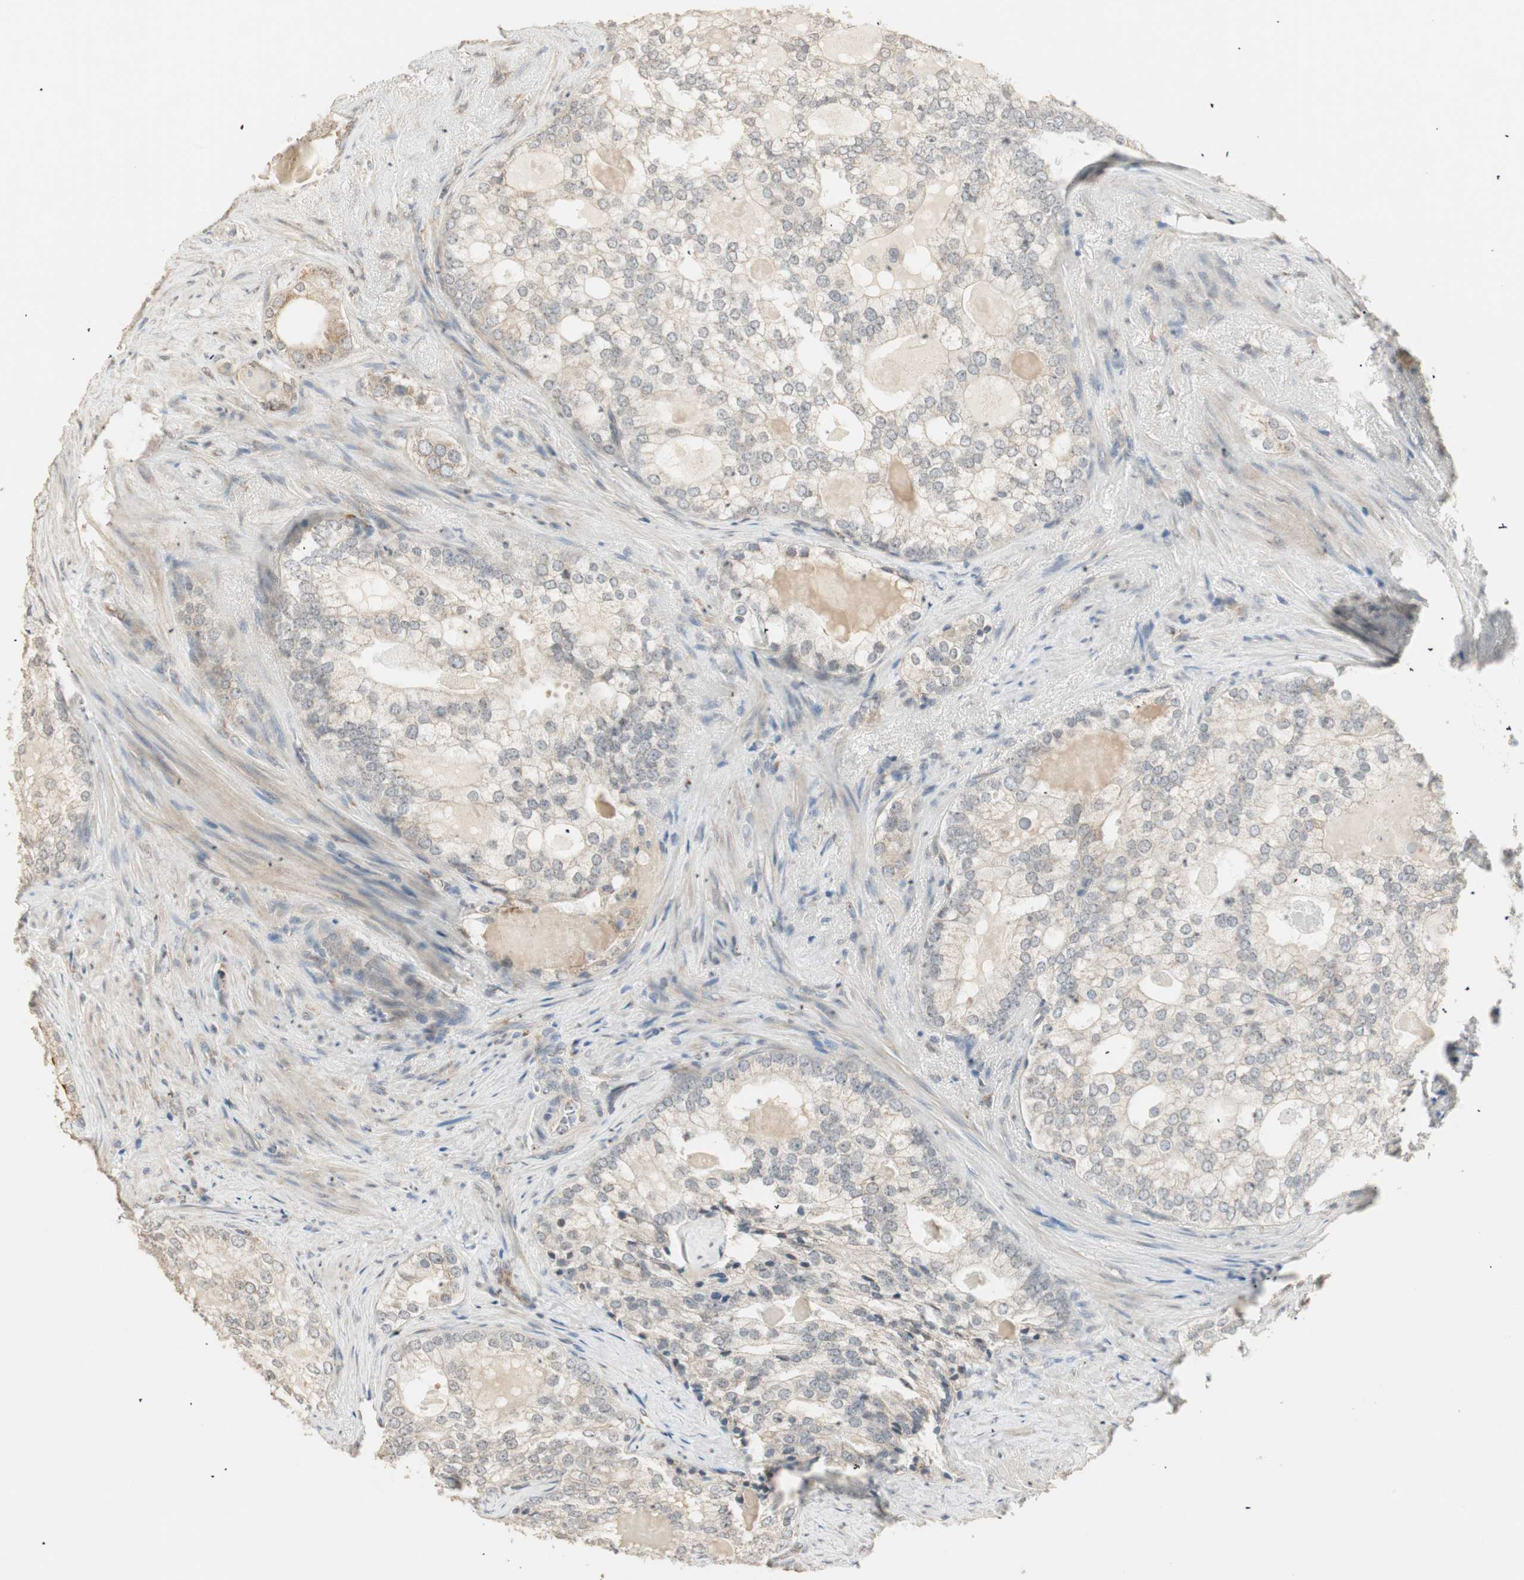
{"staining": {"intensity": "weak", "quantity": "<25%", "location": "cytoplasmic/membranous"}, "tissue": "prostate cancer", "cell_type": "Tumor cells", "image_type": "cancer", "snomed": [{"axis": "morphology", "description": "Adenocarcinoma, High grade"}, {"axis": "topography", "description": "Prostate"}], "caption": "Human prostate cancer (high-grade adenocarcinoma) stained for a protein using IHC demonstrates no positivity in tumor cells.", "gene": "TASOR", "patient": {"sex": "male", "age": 66}}